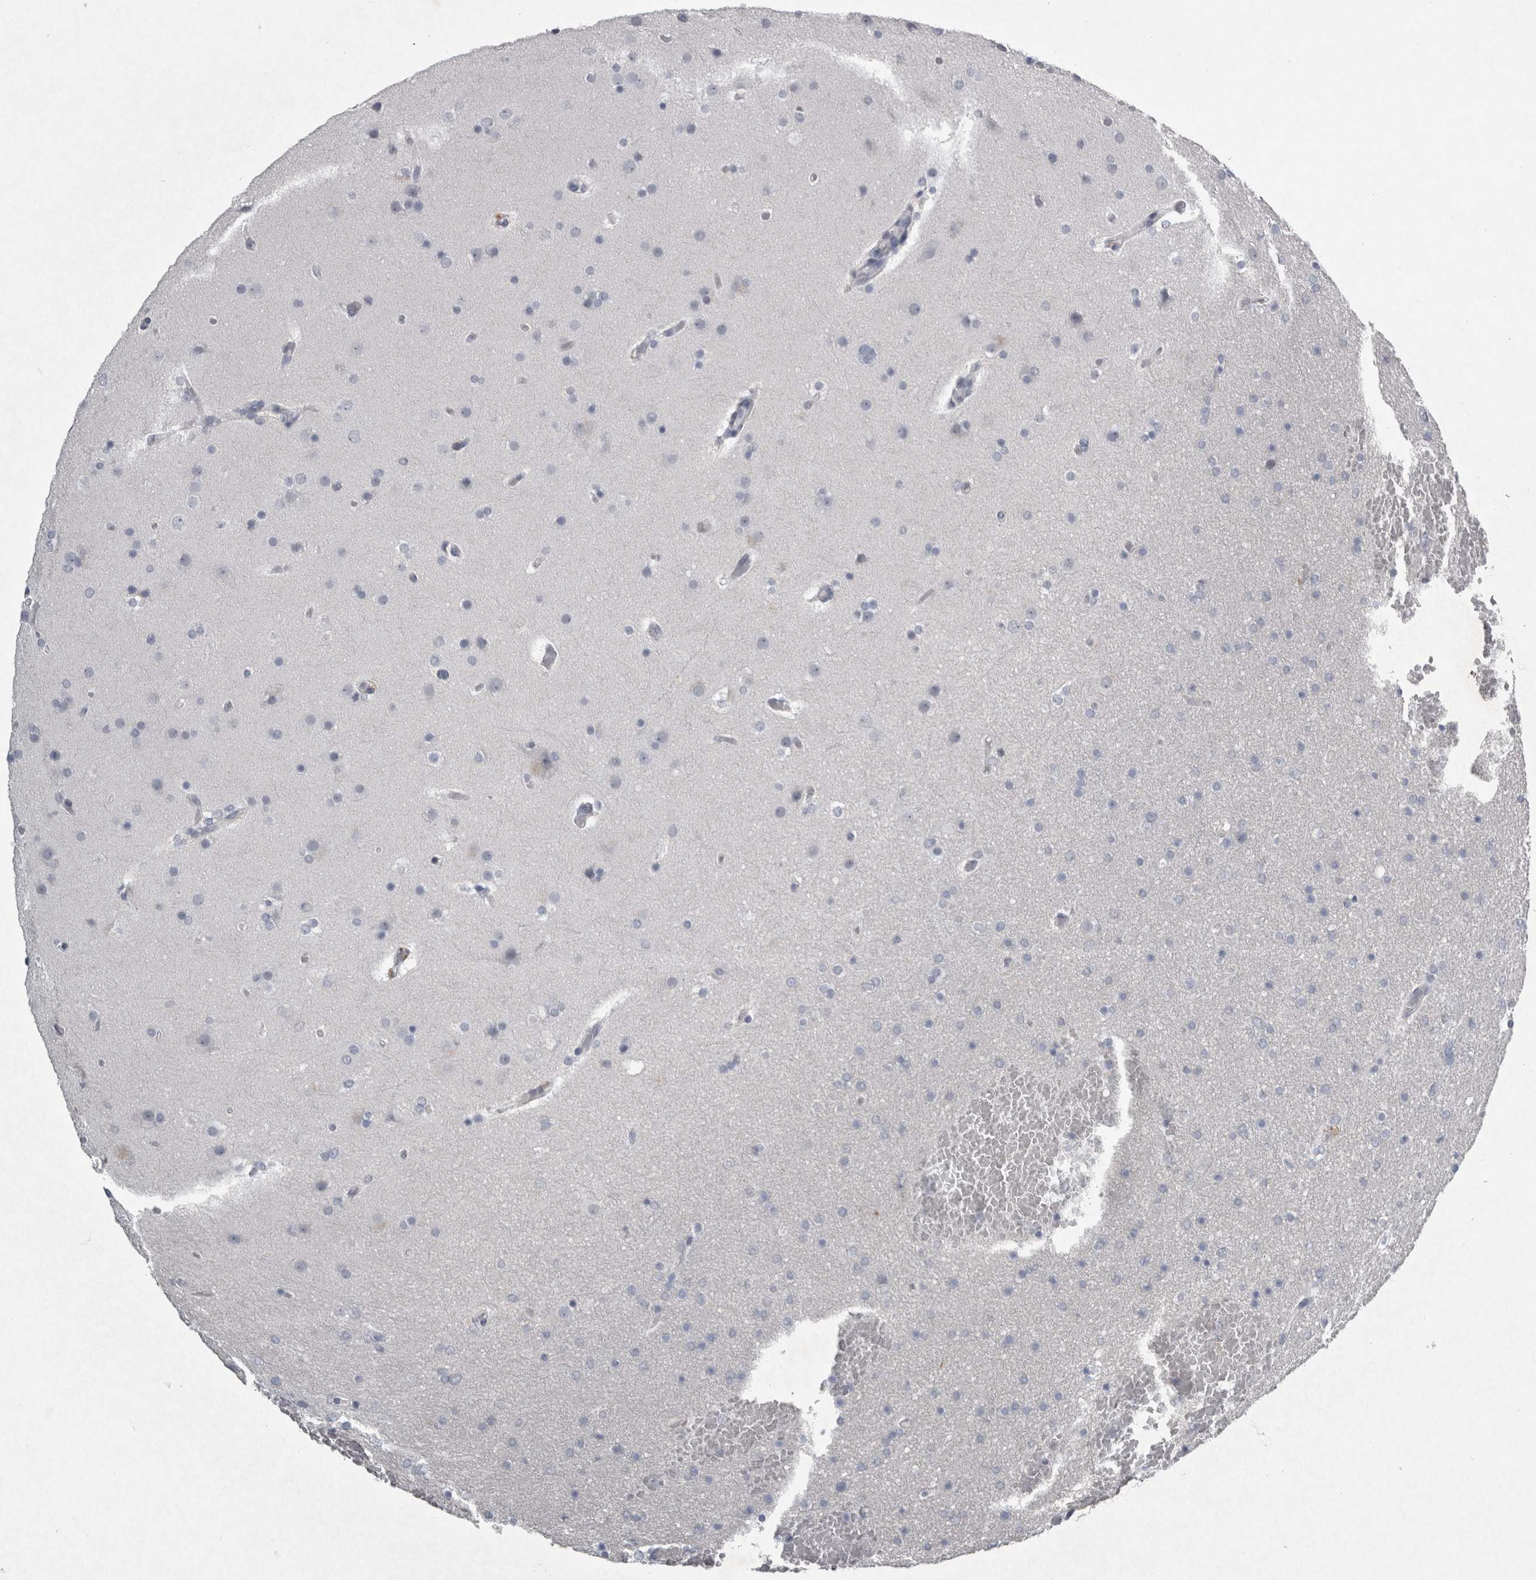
{"staining": {"intensity": "negative", "quantity": "none", "location": "none"}, "tissue": "glioma", "cell_type": "Tumor cells", "image_type": "cancer", "snomed": [{"axis": "morphology", "description": "Glioma, malignant, High grade"}, {"axis": "topography", "description": "Cerebral cortex"}], "caption": "A micrograph of glioma stained for a protein exhibits no brown staining in tumor cells. The staining was performed using DAB to visualize the protein expression in brown, while the nuclei were stained in blue with hematoxylin (Magnification: 20x).", "gene": "PDX1", "patient": {"sex": "female", "age": 36}}